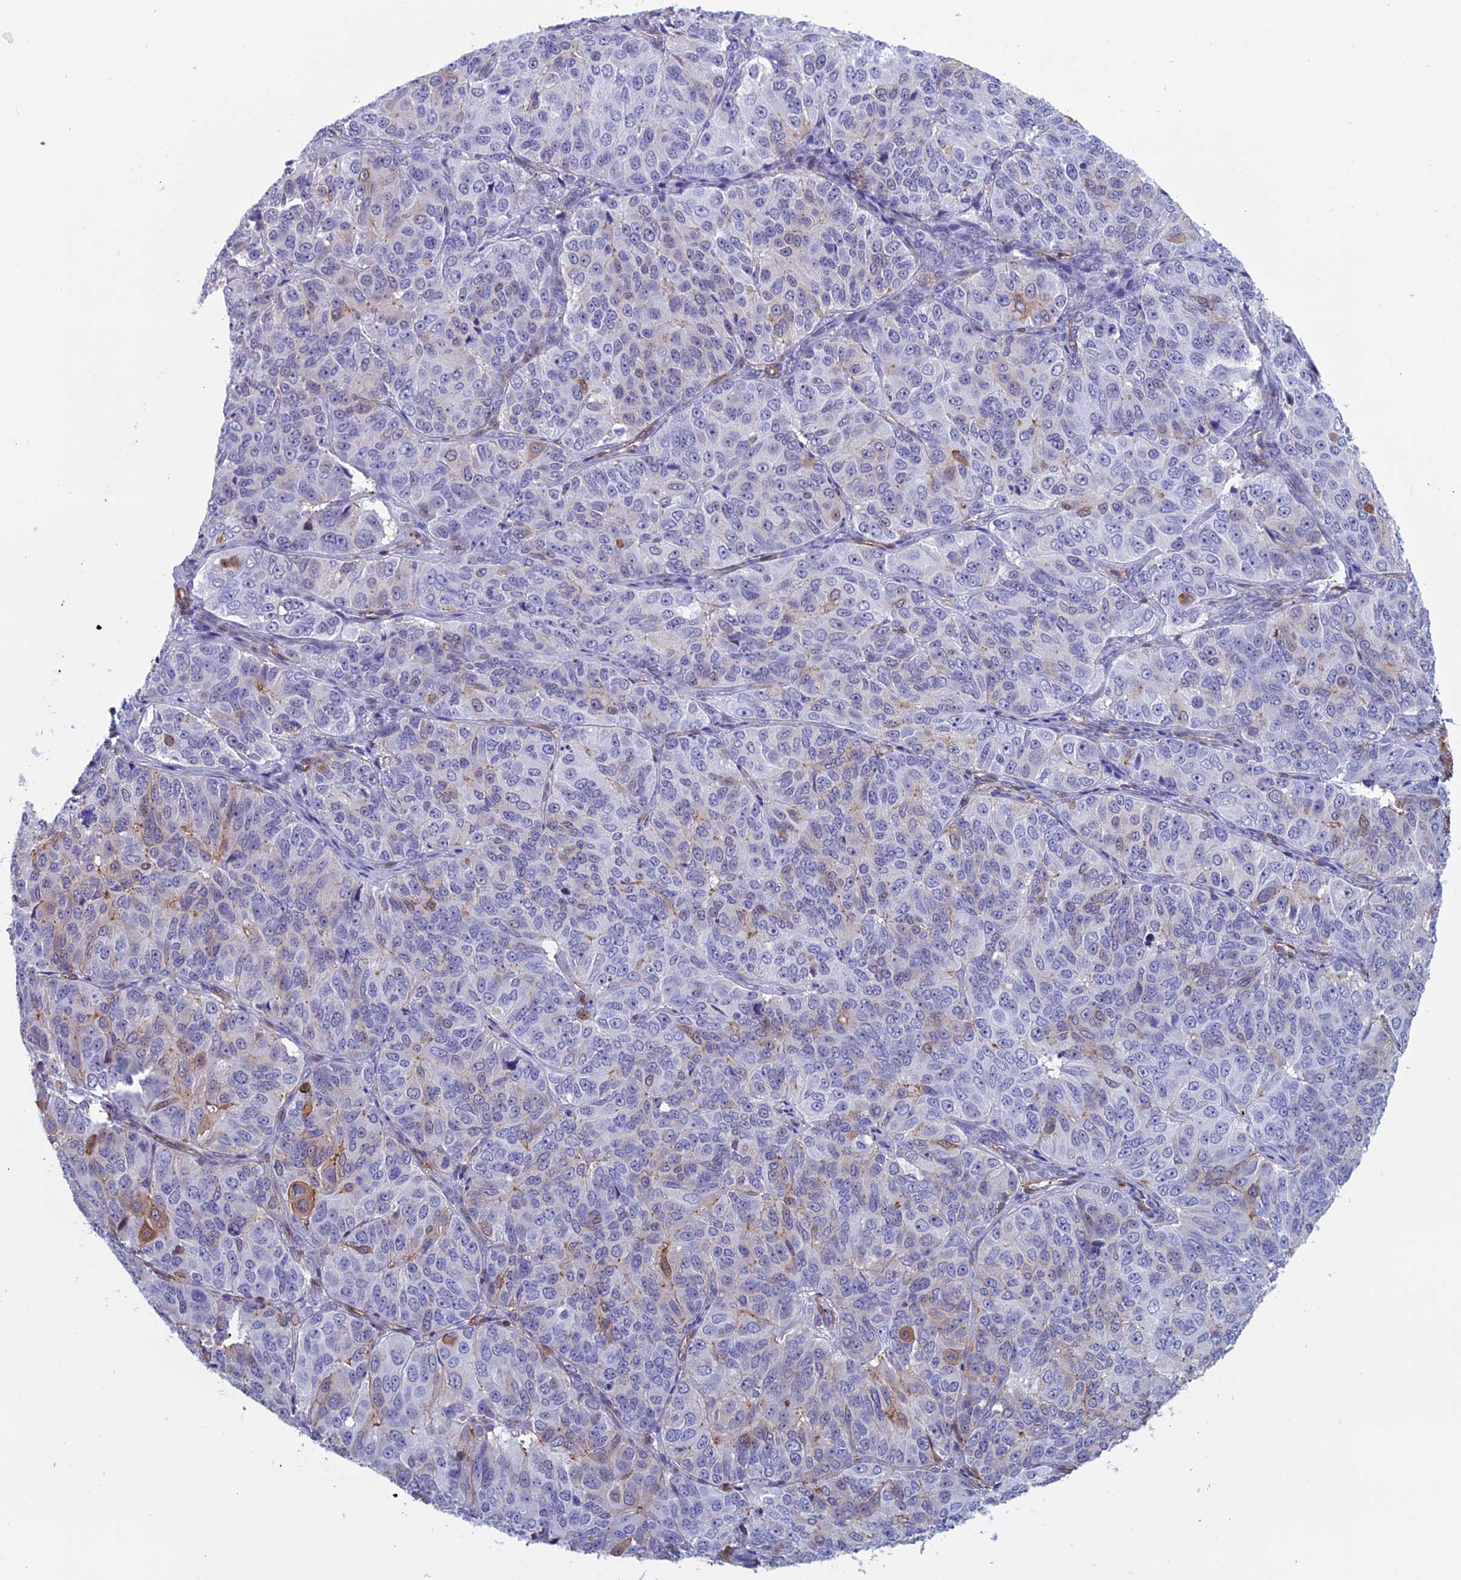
{"staining": {"intensity": "negative", "quantity": "none", "location": "none"}, "tissue": "ovarian cancer", "cell_type": "Tumor cells", "image_type": "cancer", "snomed": [{"axis": "morphology", "description": "Carcinoma, endometroid"}, {"axis": "topography", "description": "Ovary"}], "caption": "Histopathology image shows no significant protein positivity in tumor cells of ovarian endometroid carcinoma.", "gene": "ANGPTL2", "patient": {"sex": "female", "age": 51}}